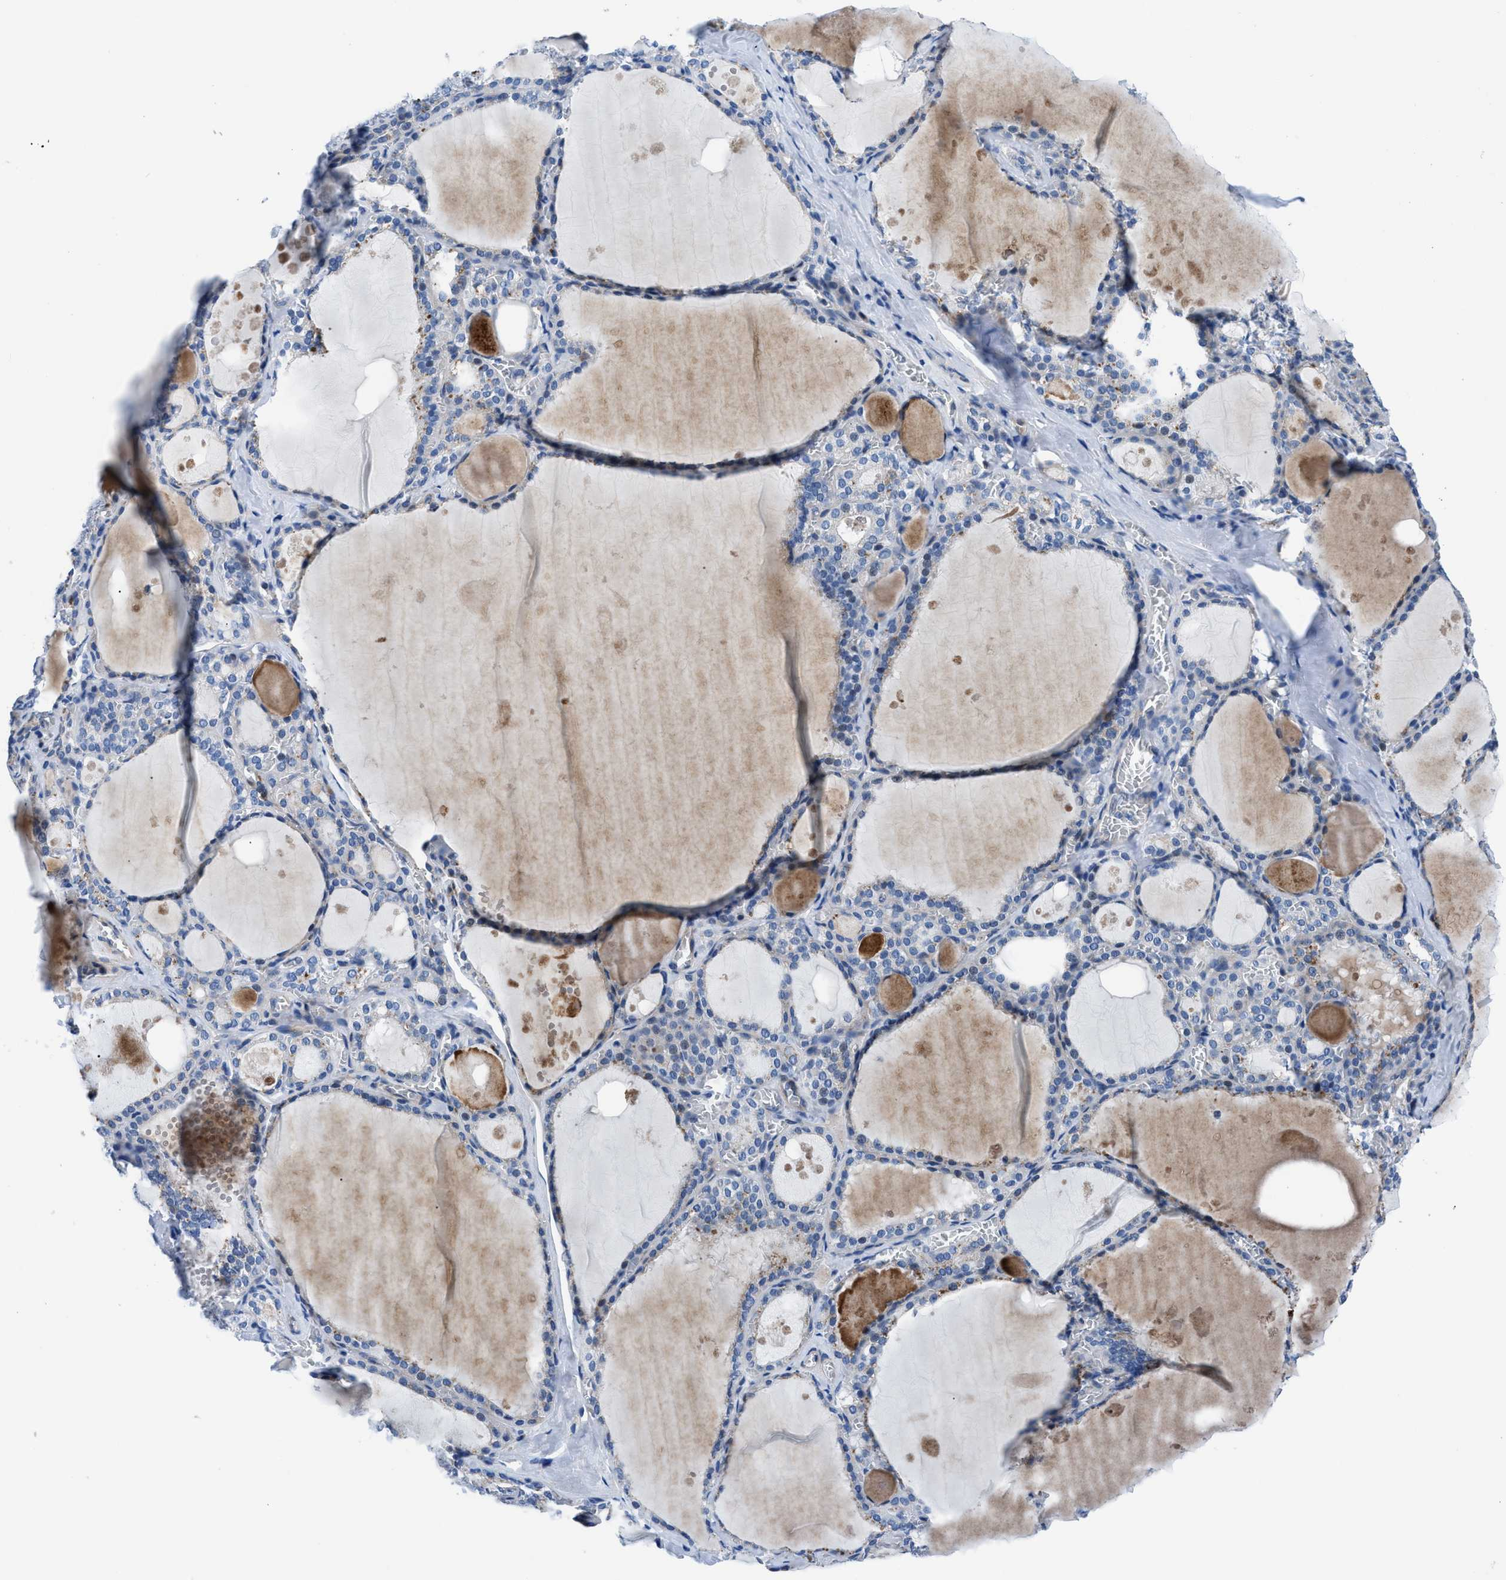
{"staining": {"intensity": "weak", "quantity": "<25%", "location": "cytoplasmic/membranous"}, "tissue": "thyroid gland", "cell_type": "Glandular cells", "image_type": "normal", "snomed": [{"axis": "morphology", "description": "Normal tissue, NOS"}, {"axis": "topography", "description": "Thyroid gland"}], "caption": "Image shows no protein staining in glandular cells of unremarkable thyroid gland.", "gene": "UAP1", "patient": {"sex": "male", "age": 56}}